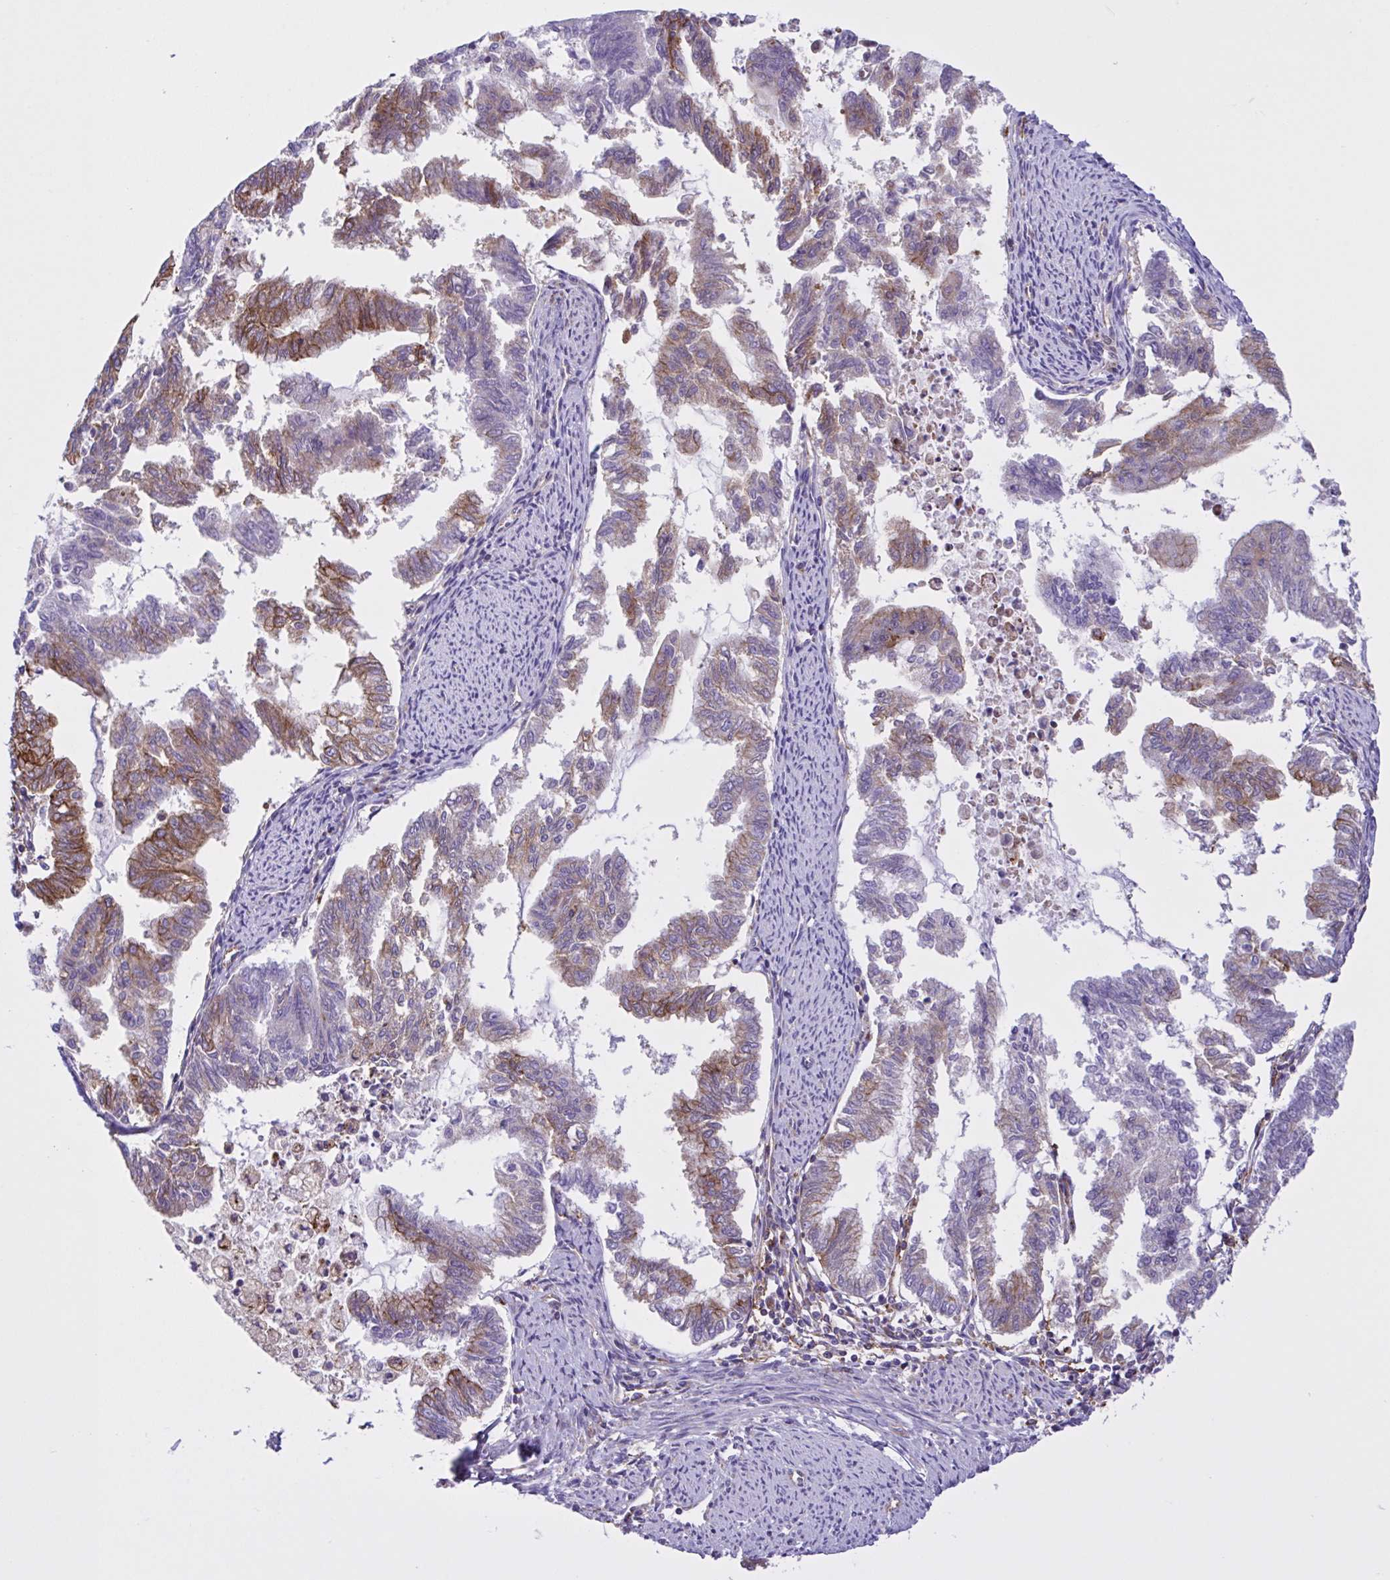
{"staining": {"intensity": "moderate", "quantity": "25%-75%", "location": "cytoplasmic/membranous"}, "tissue": "endometrial cancer", "cell_type": "Tumor cells", "image_type": "cancer", "snomed": [{"axis": "morphology", "description": "Adenocarcinoma, NOS"}, {"axis": "topography", "description": "Endometrium"}], "caption": "The histopathology image demonstrates staining of endometrial cancer (adenocarcinoma), revealing moderate cytoplasmic/membranous protein expression (brown color) within tumor cells.", "gene": "OR51M1", "patient": {"sex": "female", "age": 79}}